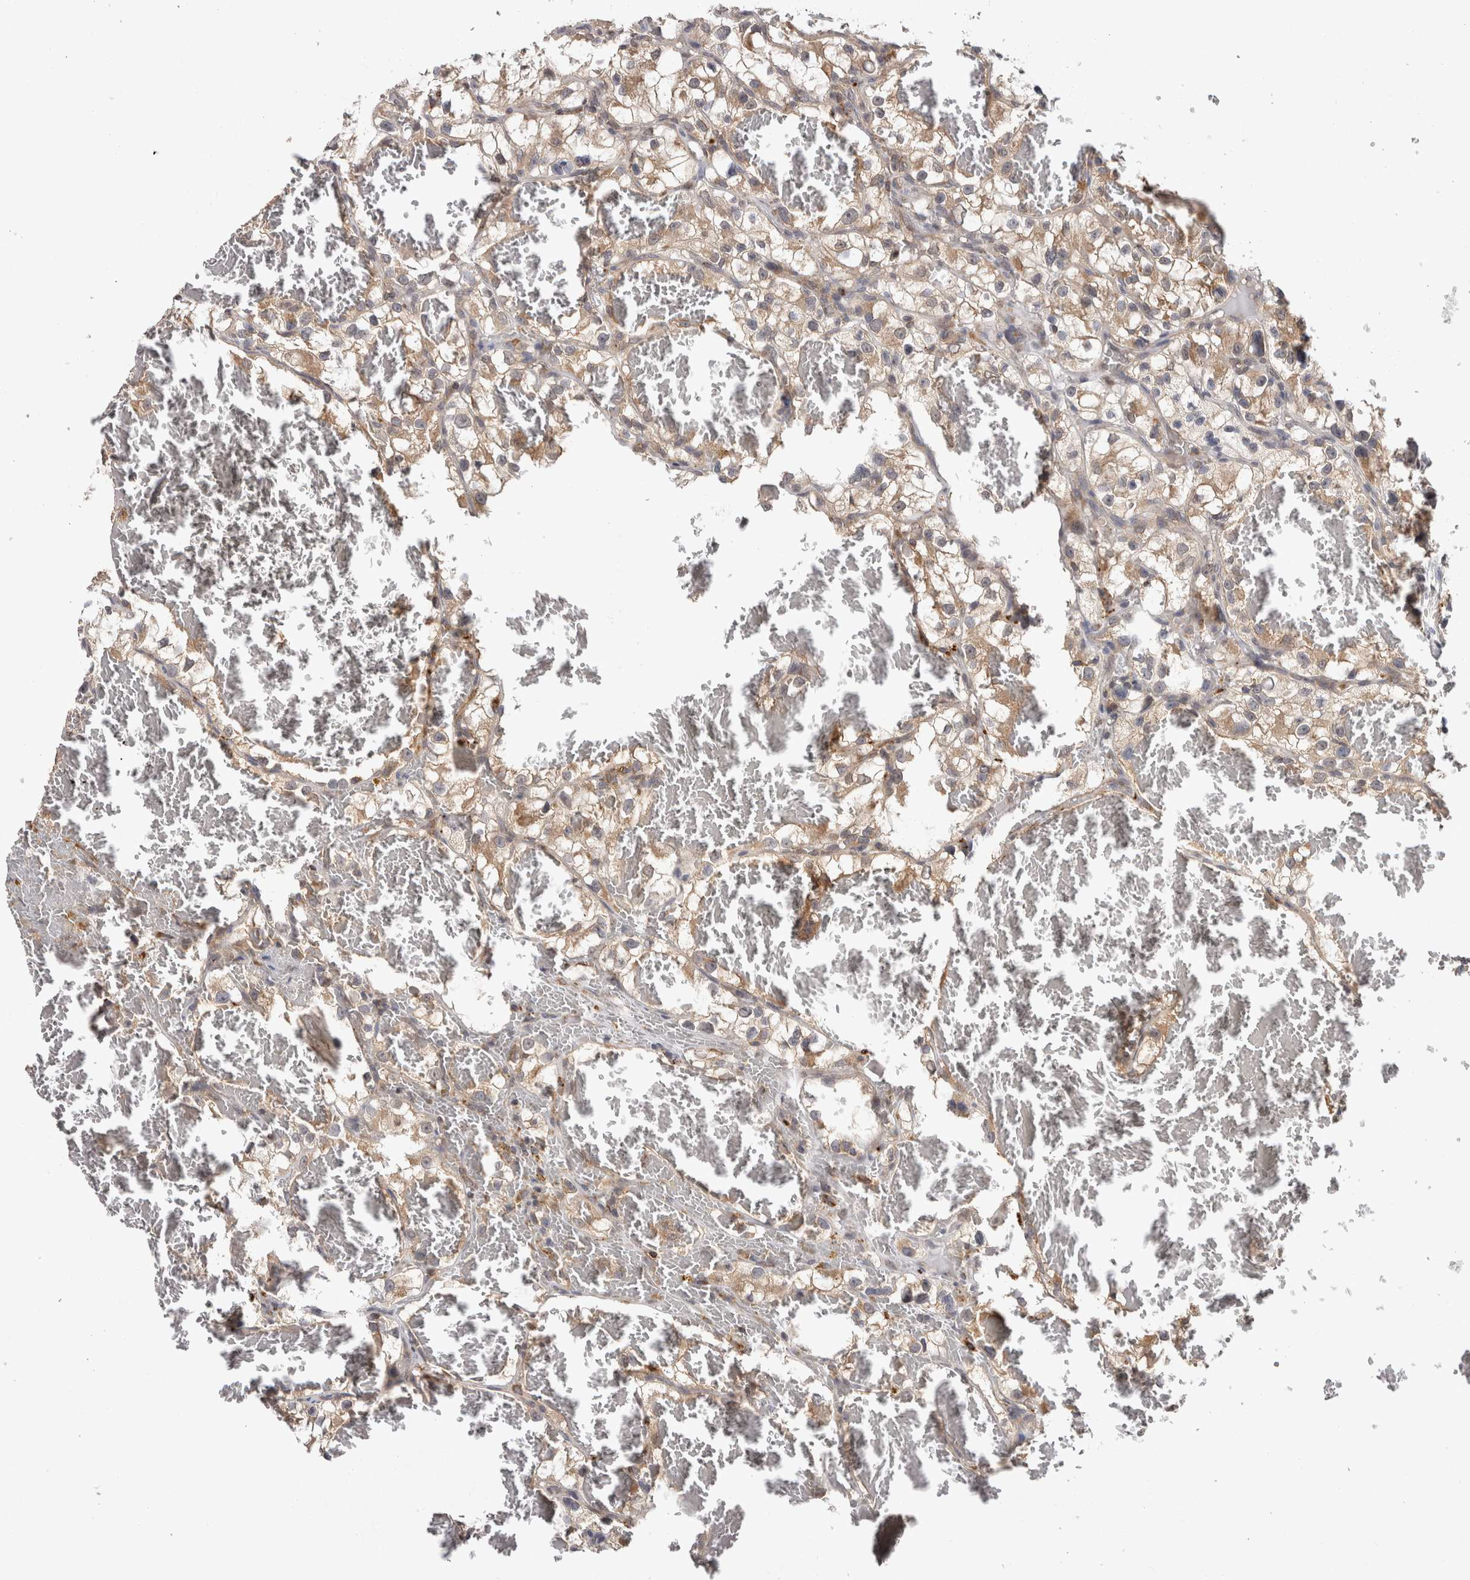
{"staining": {"intensity": "weak", "quantity": ">75%", "location": "cytoplasmic/membranous"}, "tissue": "renal cancer", "cell_type": "Tumor cells", "image_type": "cancer", "snomed": [{"axis": "morphology", "description": "Adenocarcinoma, NOS"}, {"axis": "topography", "description": "Kidney"}], "caption": "Immunohistochemistry image of human adenocarcinoma (renal) stained for a protein (brown), which displays low levels of weak cytoplasmic/membranous positivity in about >75% of tumor cells.", "gene": "HMOX2", "patient": {"sex": "female", "age": 57}}